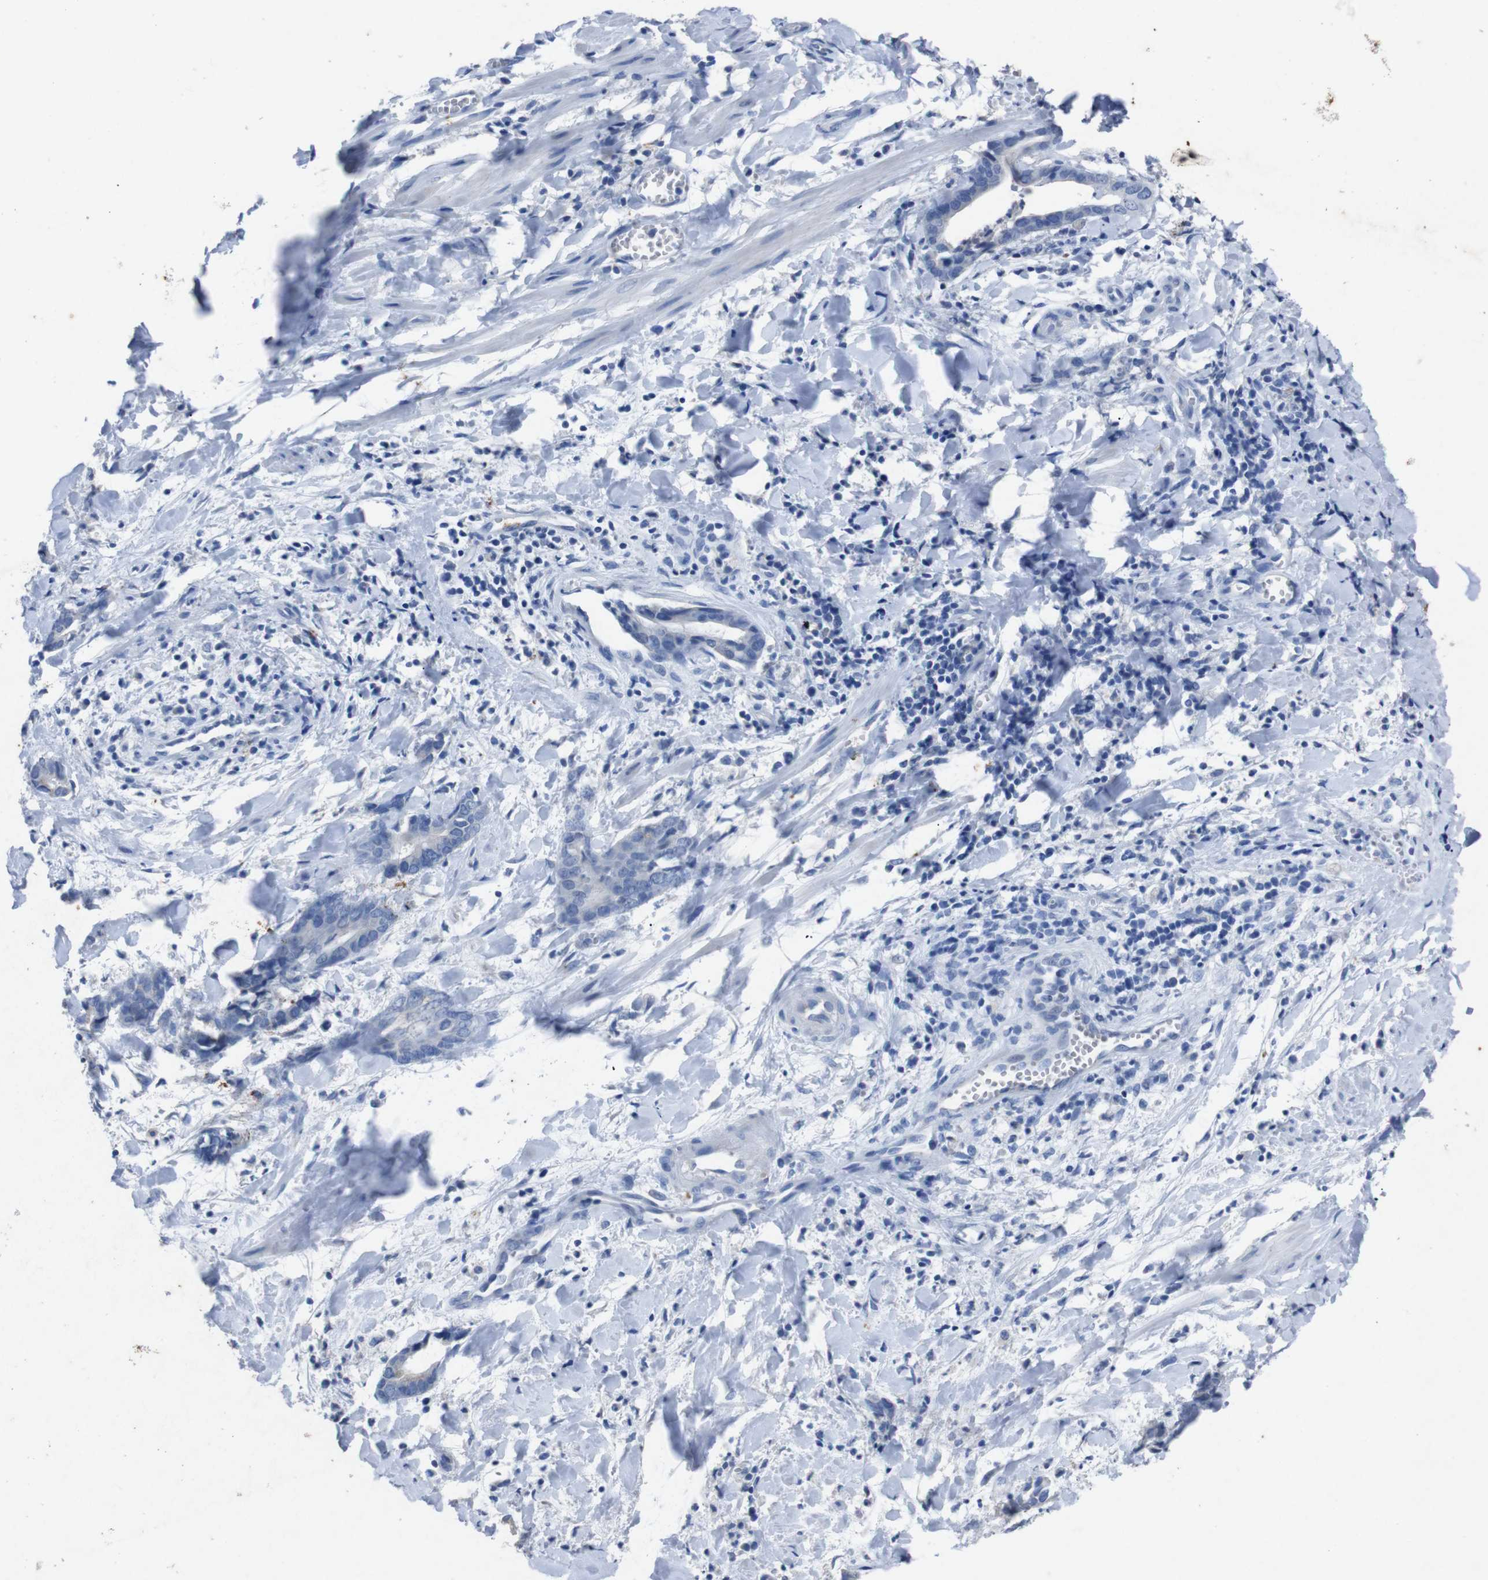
{"staining": {"intensity": "negative", "quantity": "none", "location": "none"}, "tissue": "cervical cancer", "cell_type": "Tumor cells", "image_type": "cancer", "snomed": [{"axis": "morphology", "description": "Adenocarcinoma, NOS"}, {"axis": "topography", "description": "Cervix"}], "caption": "IHC of human cervical adenocarcinoma exhibits no staining in tumor cells.", "gene": "GJB2", "patient": {"sex": "female", "age": 44}}